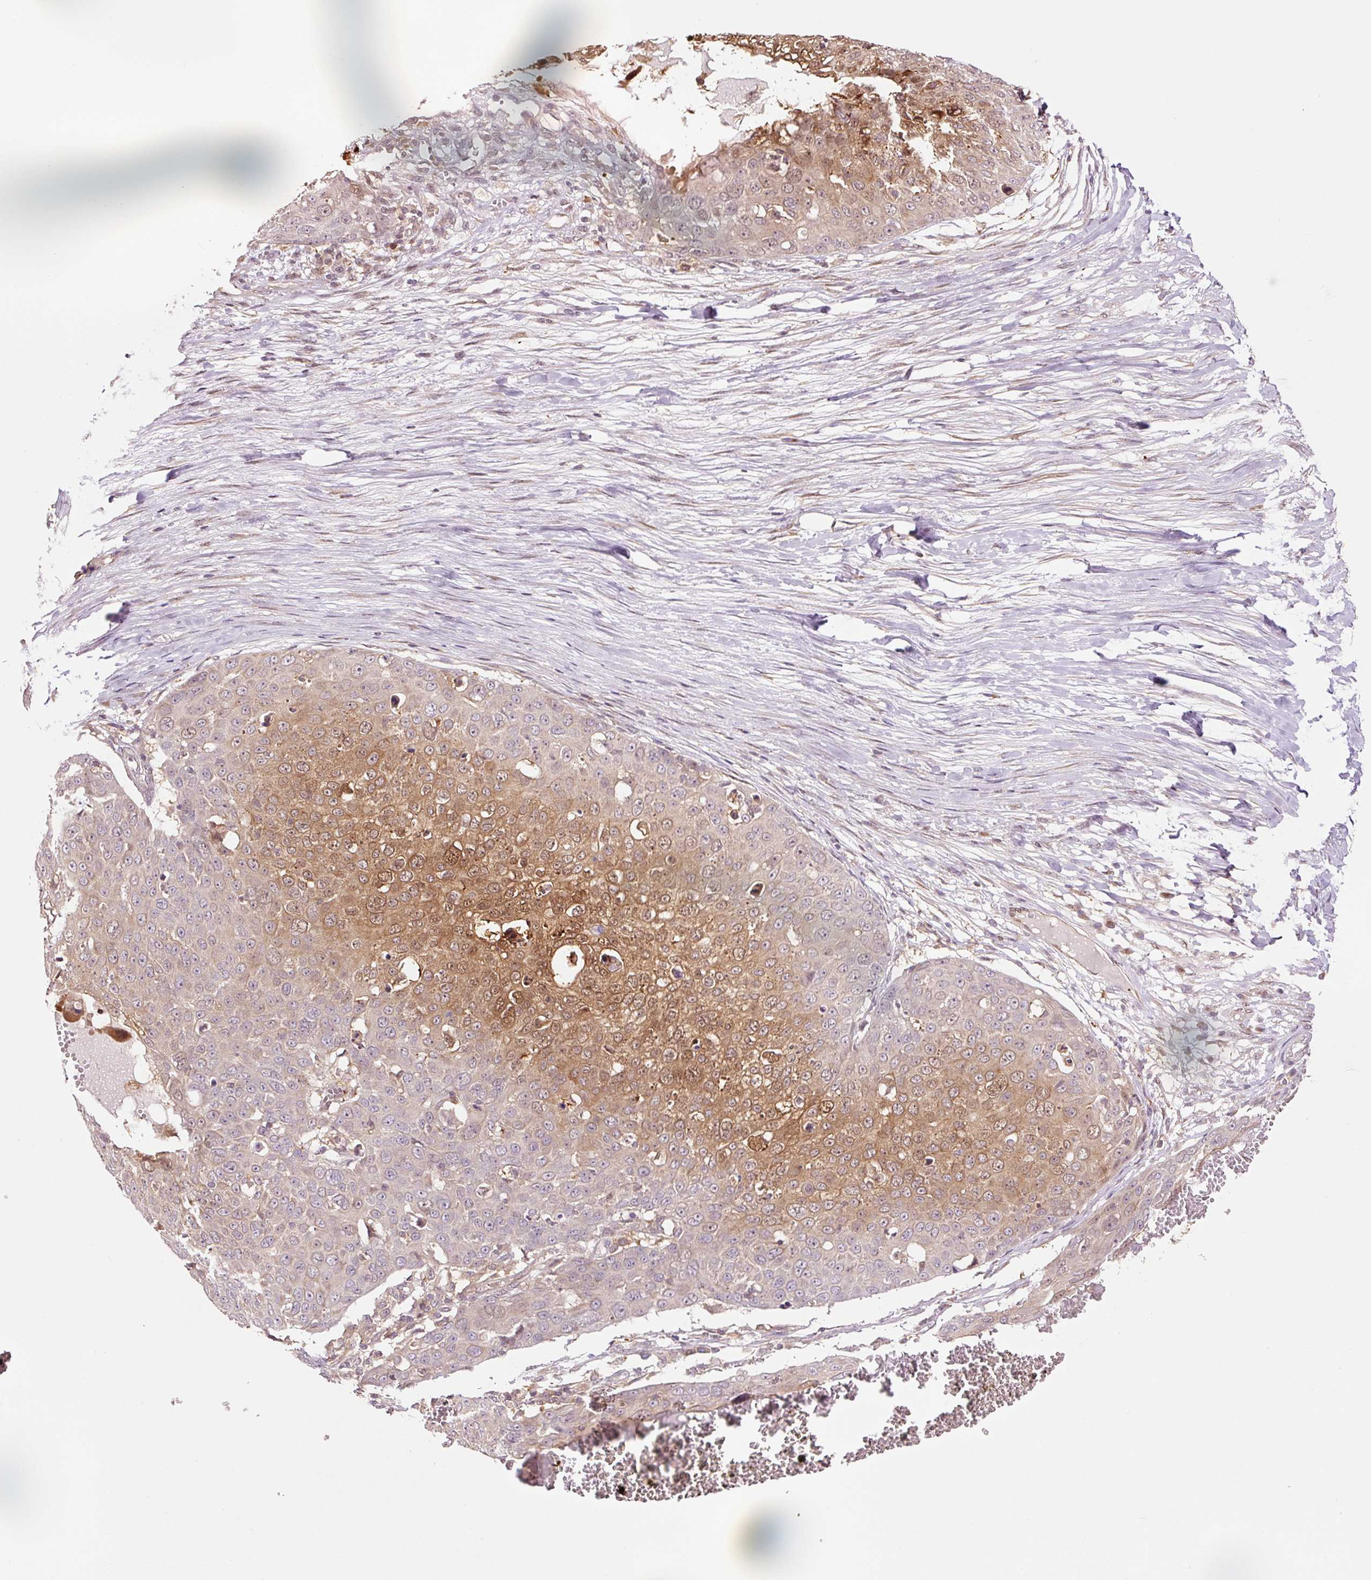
{"staining": {"intensity": "moderate", "quantity": "25%-75%", "location": "cytoplasmic/membranous,nuclear"}, "tissue": "skin cancer", "cell_type": "Tumor cells", "image_type": "cancer", "snomed": [{"axis": "morphology", "description": "Squamous cell carcinoma, NOS"}, {"axis": "topography", "description": "Skin"}], "caption": "This photomicrograph exhibits immunohistochemistry staining of human skin squamous cell carcinoma, with medium moderate cytoplasmic/membranous and nuclear staining in approximately 25%-75% of tumor cells.", "gene": "FBXL14", "patient": {"sex": "male", "age": 71}}